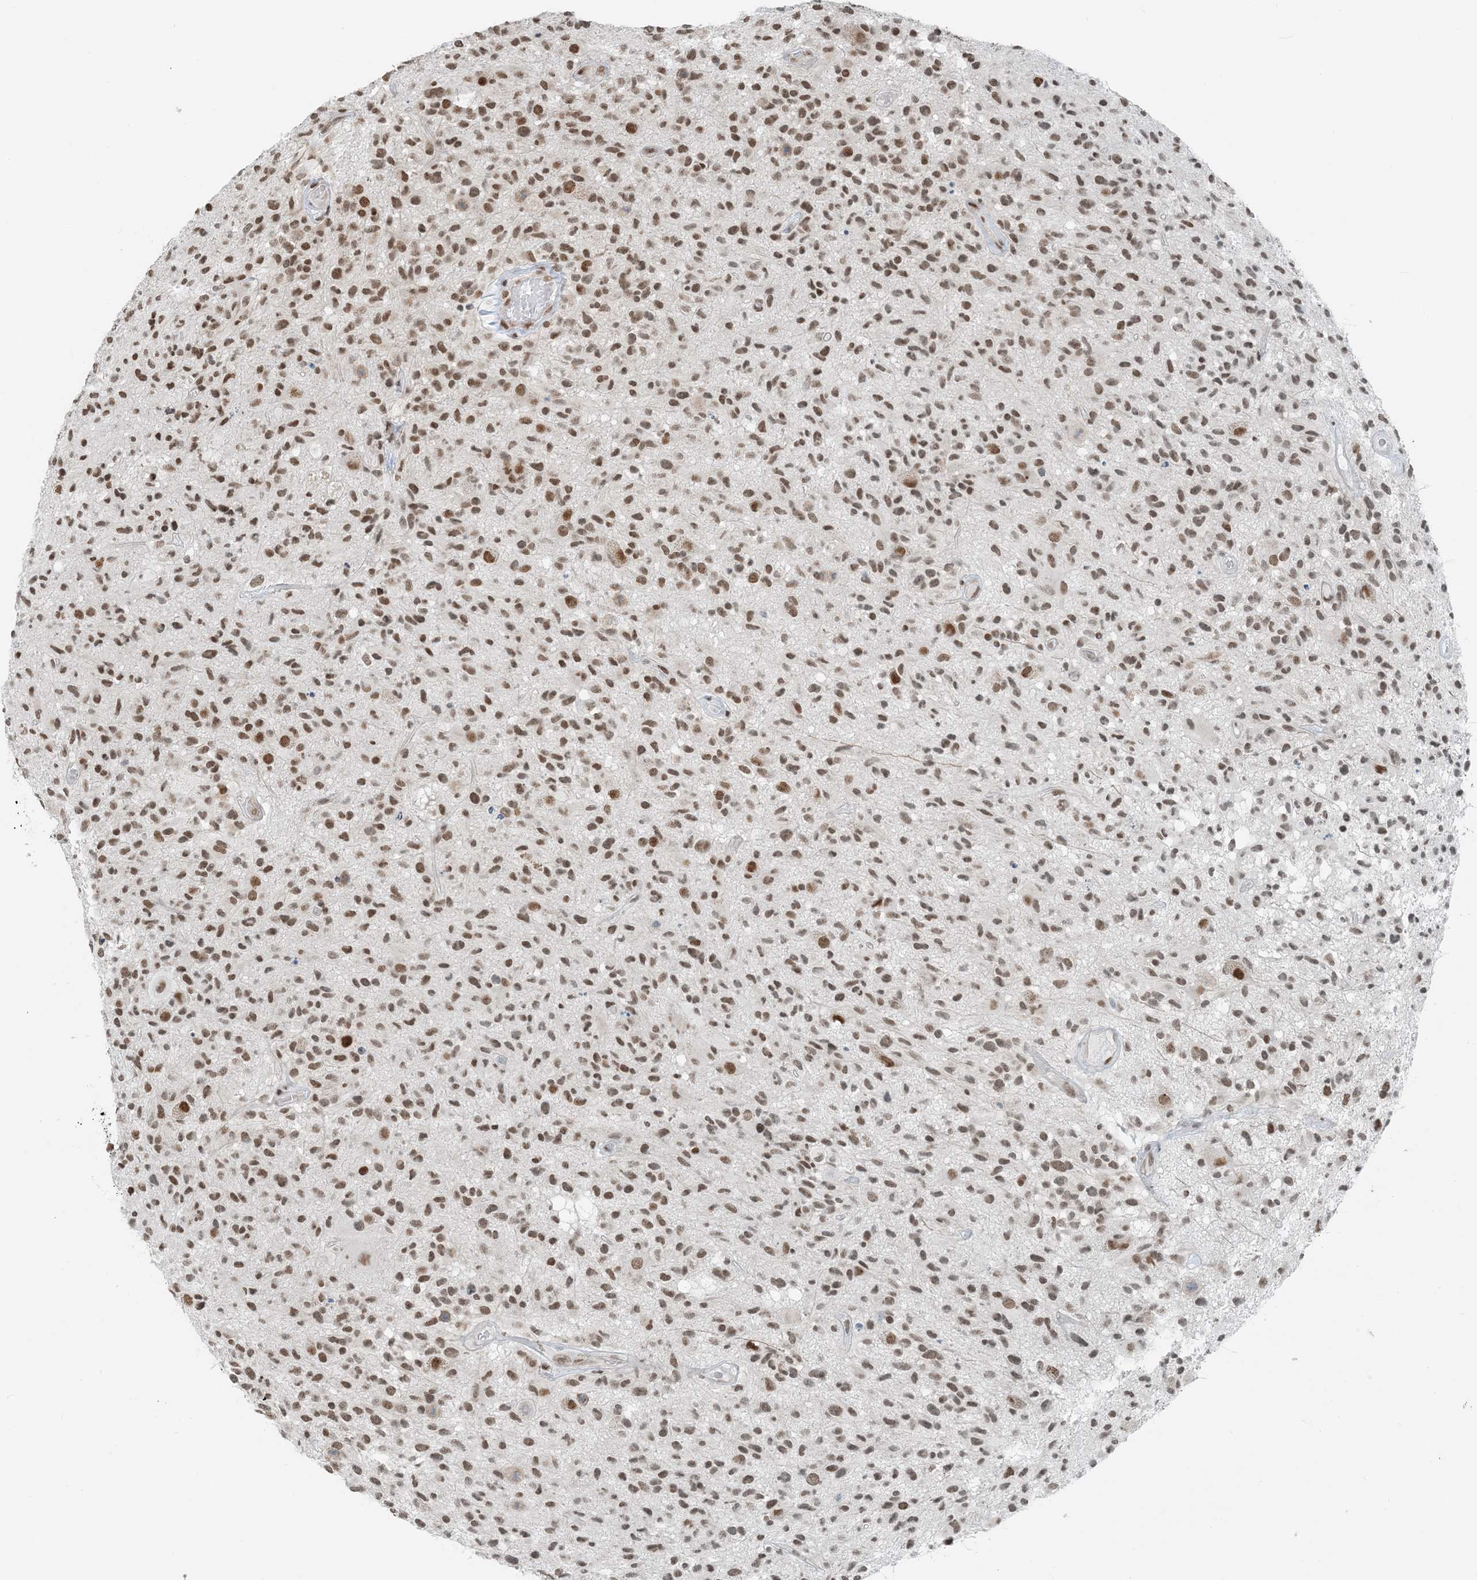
{"staining": {"intensity": "moderate", "quantity": ">75%", "location": "nuclear"}, "tissue": "glioma", "cell_type": "Tumor cells", "image_type": "cancer", "snomed": [{"axis": "morphology", "description": "Glioma, malignant, High grade"}, {"axis": "morphology", "description": "Glioblastoma, NOS"}, {"axis": "topography", "description": "Brain"}], "caption": "Immunohistochemical staining of malignant glioma (high-grade) reveals moderate nuclear protein expression in about >75% of tumor cells.", "gene": "ZNF500", "patient": {"sex": "male", "age": 60}}